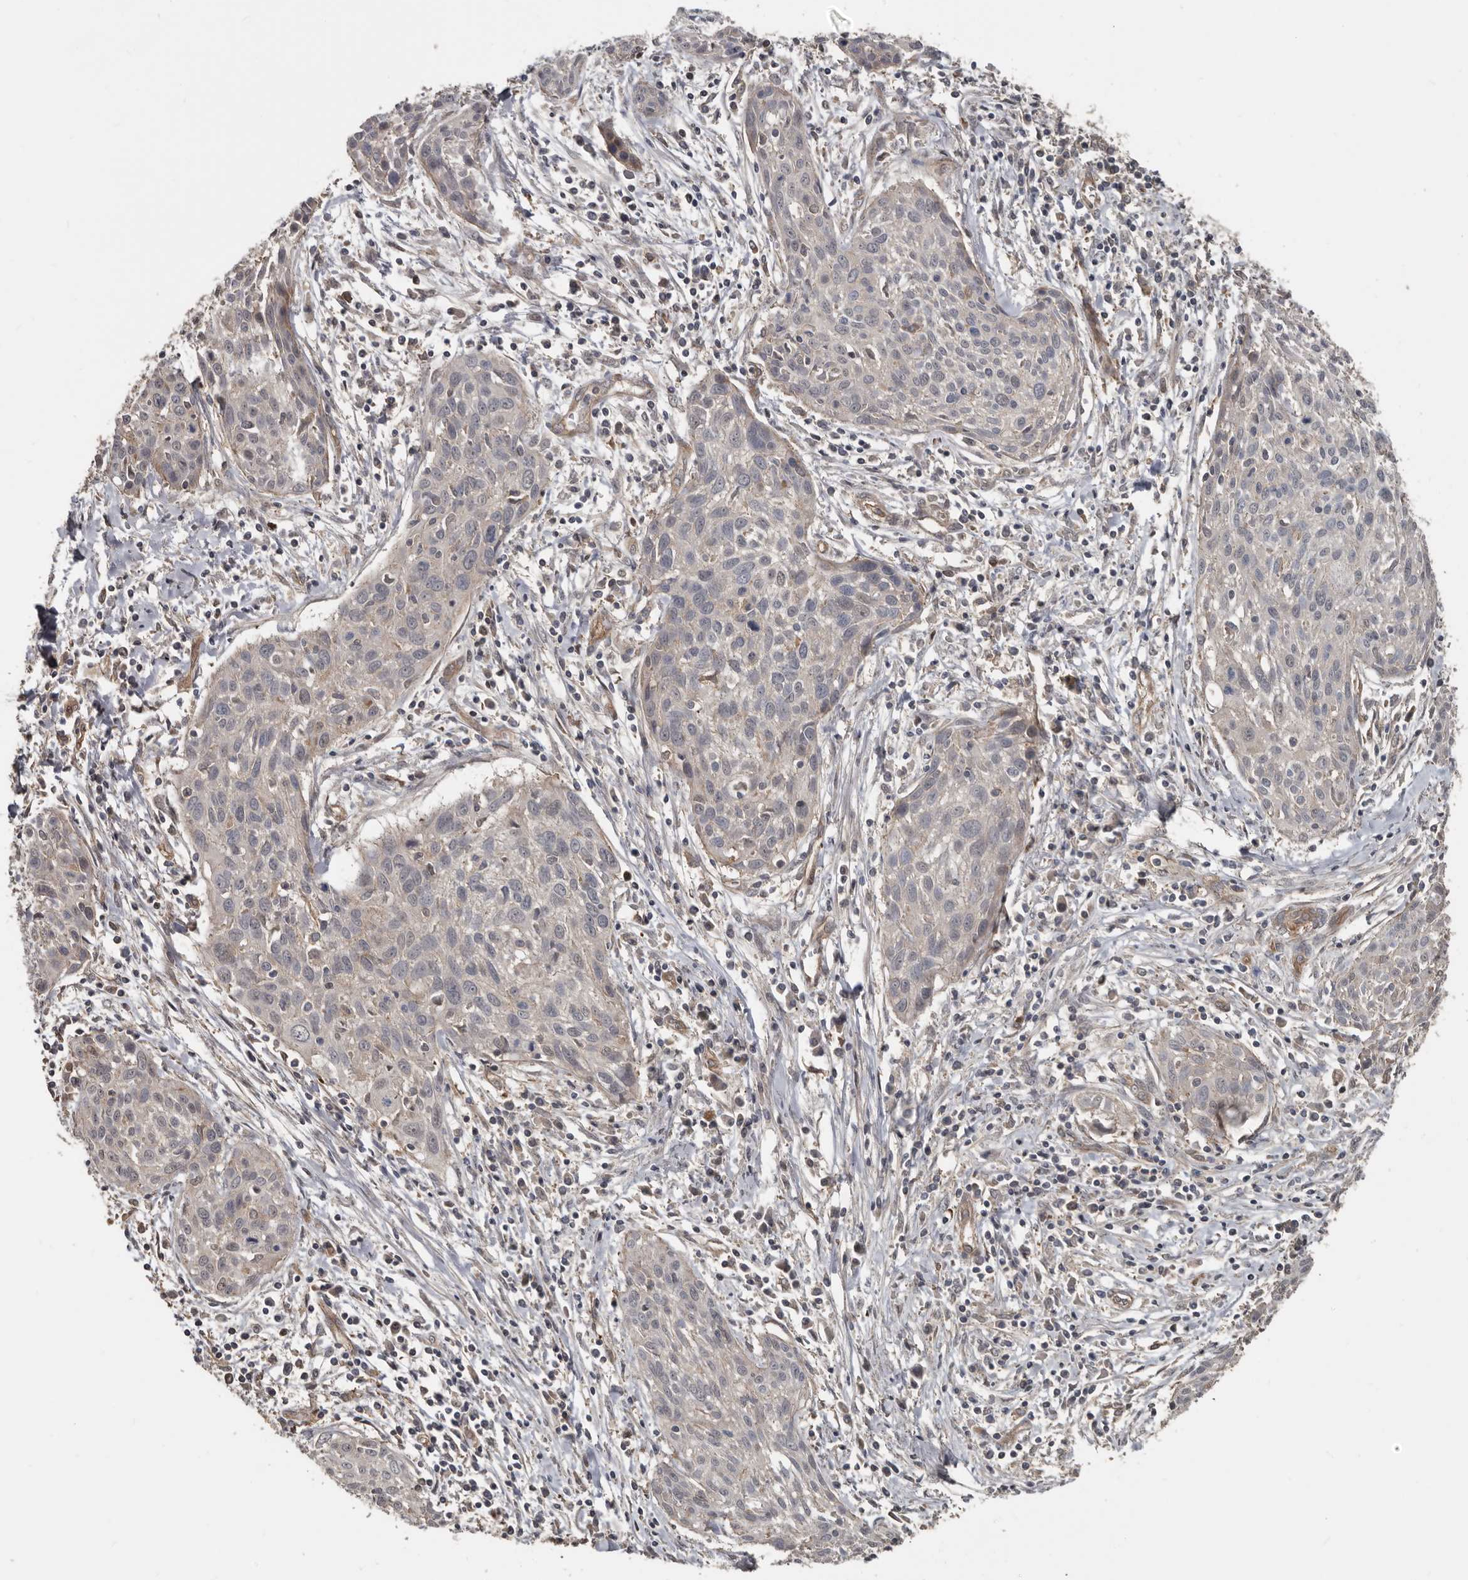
{"staining": {"intensity": "negative", "quantity": "none", "location": "none"}, "tissue": "cervical cancer", "cell_type": "Tumor cells", "image_type": "cancer", "snomed": [{"axis": "morphology", "description": "Squamous cell carcinoma, NOS"}, {"axis": "topography", "description": "Cervix"}], "caption": "This is an immunohistochemistry micrograph of human squamous cell carcinoma (cervical). There is no staining in tumor cells.", "gene": "EXOC3L1", "patient": {"sex": "female", "age": 51}}